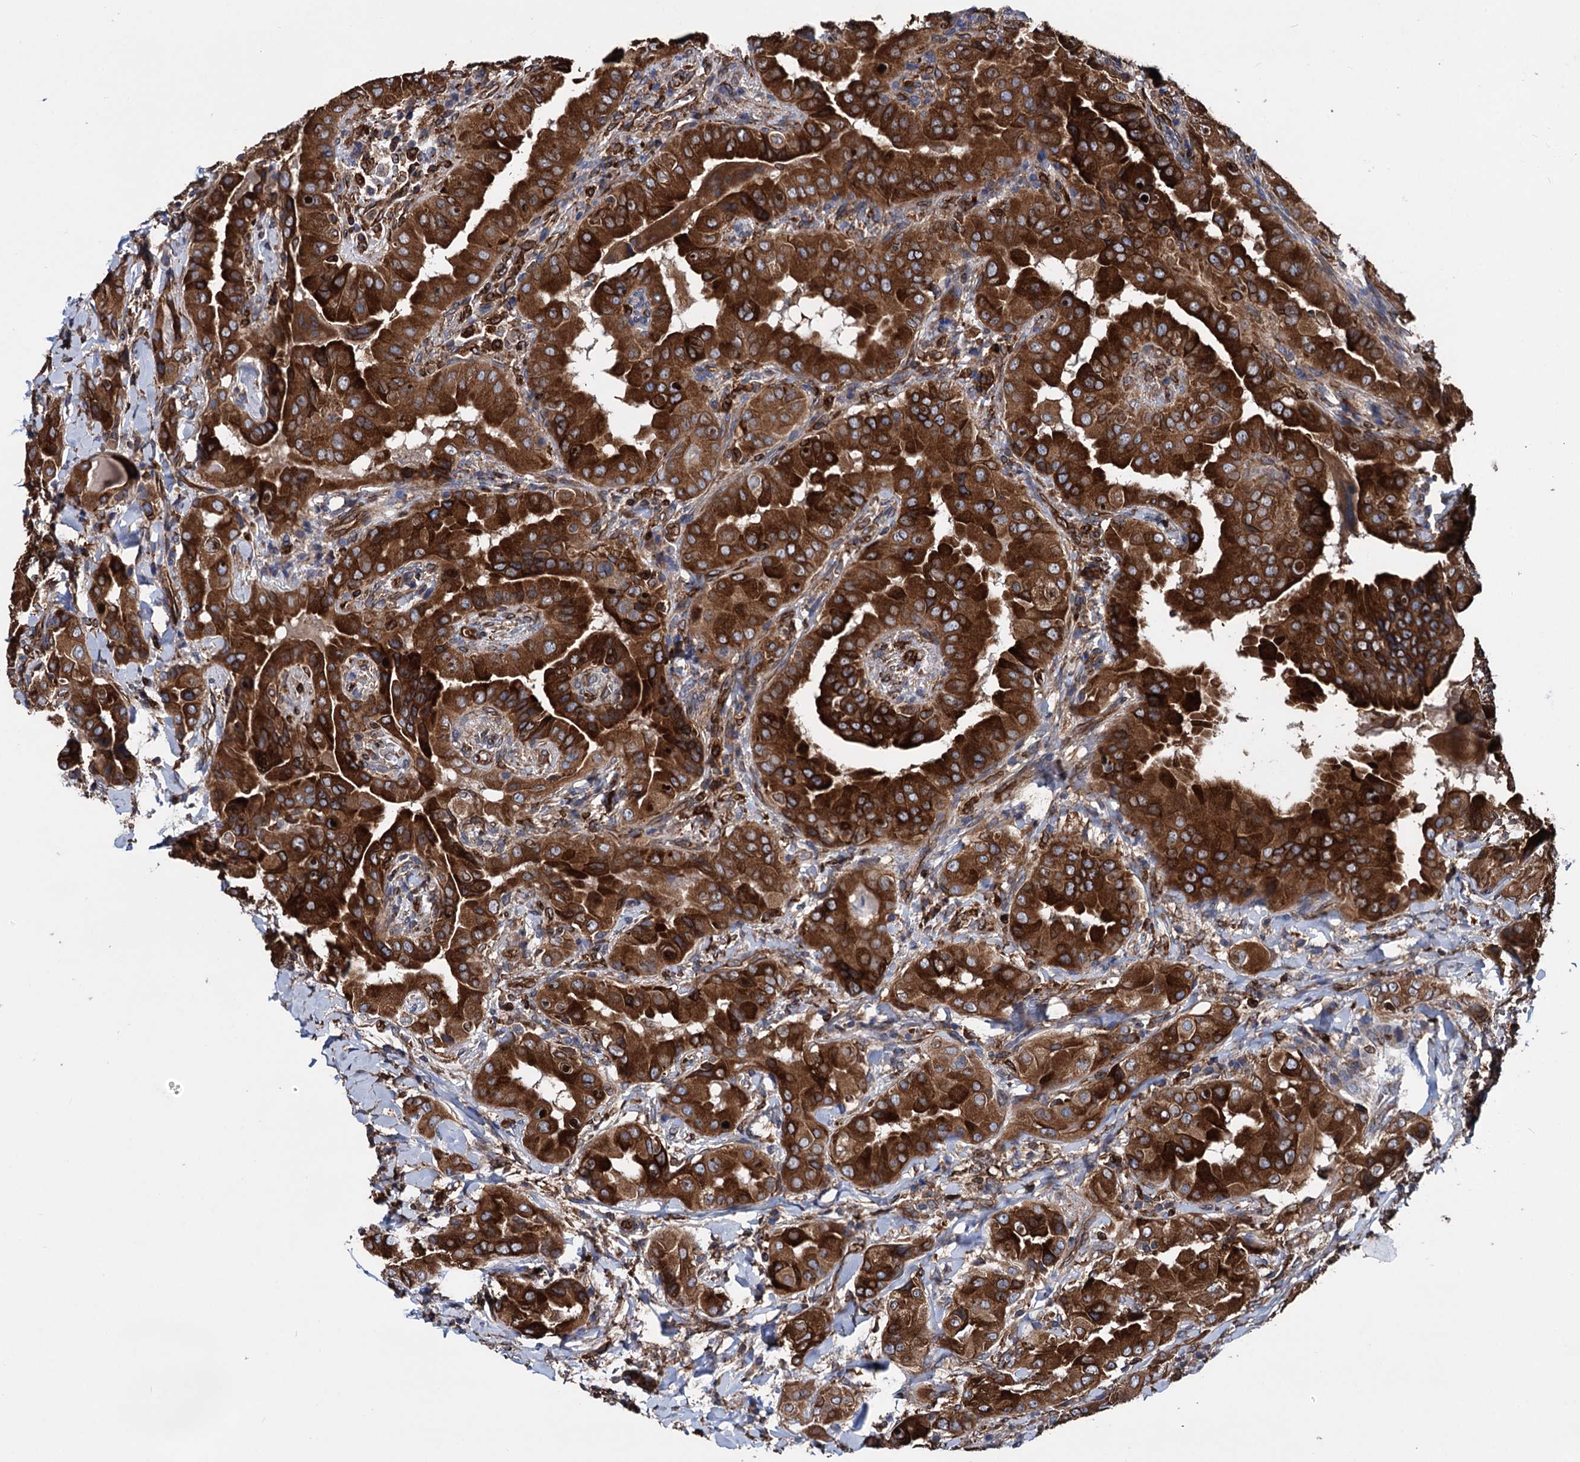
{"staining": {"intensity": "strong", "quantity": ">75%", "location": "cytoplasmic/membranous"}, "tissue": "thyroid cancer", "cell_type": "Tumor cells", "image_type": "cancer", "snomed": [{"axis": "morphology", "description": "Papillary adenocarcinoma, NOS"}, {"axis": "topography", "description": "Thyroid gland"}], "caption": "The histopathology image reveals immunohistochemical staining of thyroid cancer (papillary adenocarcinoma). There is strong cytoplasmic/membranous positivity is present in approximately >75% of tumor cells. The staining was performed using DAB (3,3'-diaminobenzidine), with brown indicating positive protein expression. Nuclei are stained blue with hematoxylin.", "gene": "STING1", "patient": {"sex": "male", "age": 33}}